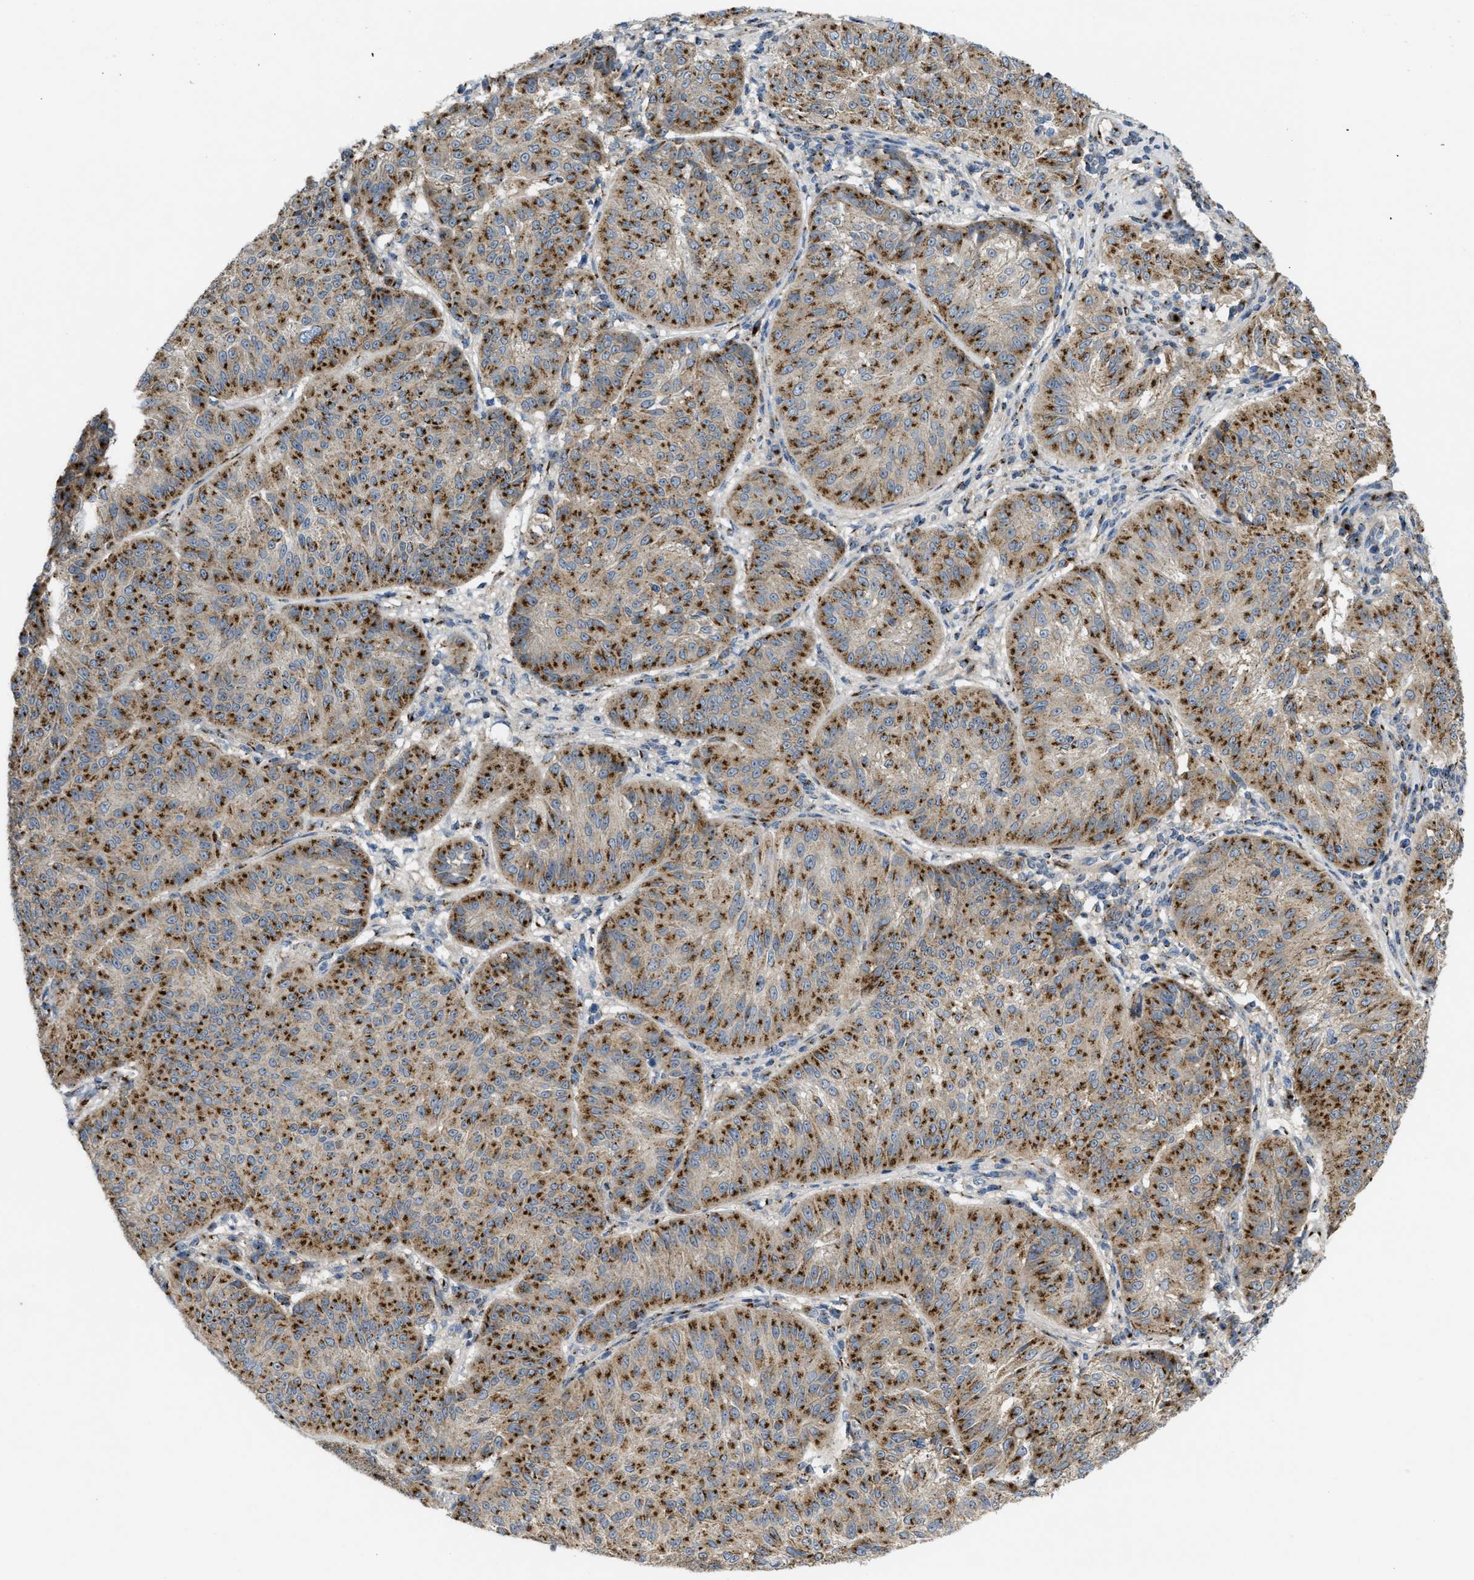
{"staining": {"intensity": "moderate", "quantity": "25%-75%", "location": "cytoplasmic/membranous"}, "tissue": "melanoma", "cell_type": "Tumor cells", "image_type": "cancer", "snomed": [{"axis": "morphology", "description": "Malignant melanoma, NOS"}, {"axis": "topography", "description": "Skin"}], "caption": "Brown immunohistochemical staining in melanoma displays moderate cytoplasmic/membranous staining in about 25%-75% of tumor cells. (DAB IHC, brown staining for protein, blue staining for nuclei).", "gene": "ZNF70", "patient": {"sex": "female", "age": 72}}